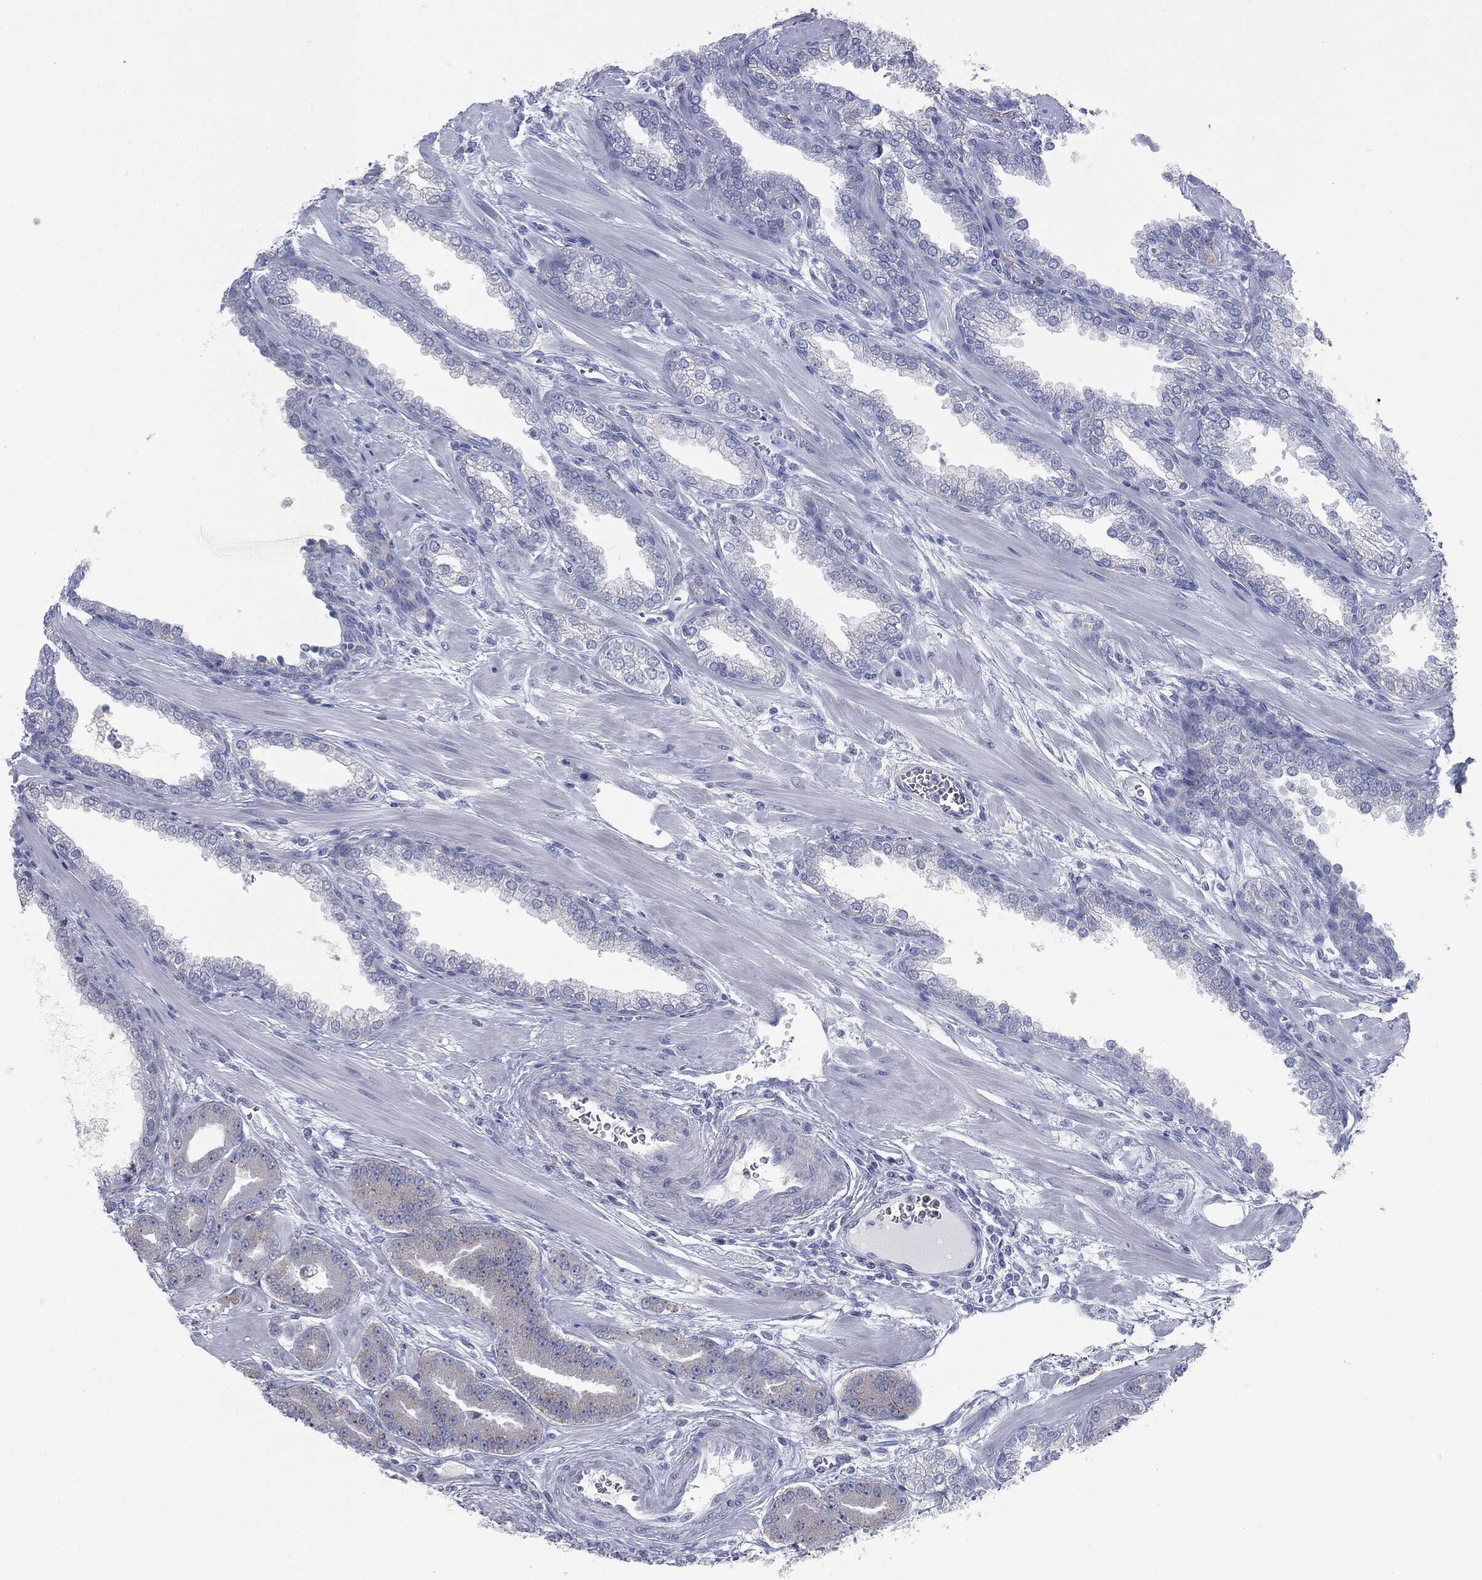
{"staining": {"intensity": "negative", "quantity": "none", "location": "none"}, "tissue": "prostate cancer", "cell_type": "Tumor cells", "image_type": "cancer", "snomed": [{"axis": "morphology", "description": "Adenocarcinoma, High grade"}, {"axis": "topography", "description": "Prostate"}], "caption": "Image shows no protein staining in tumor cells of prostate high-grade adenocarcinoma tissue.", "gene": "CAV3", "patient": {"sex": "male", "age": 60}}